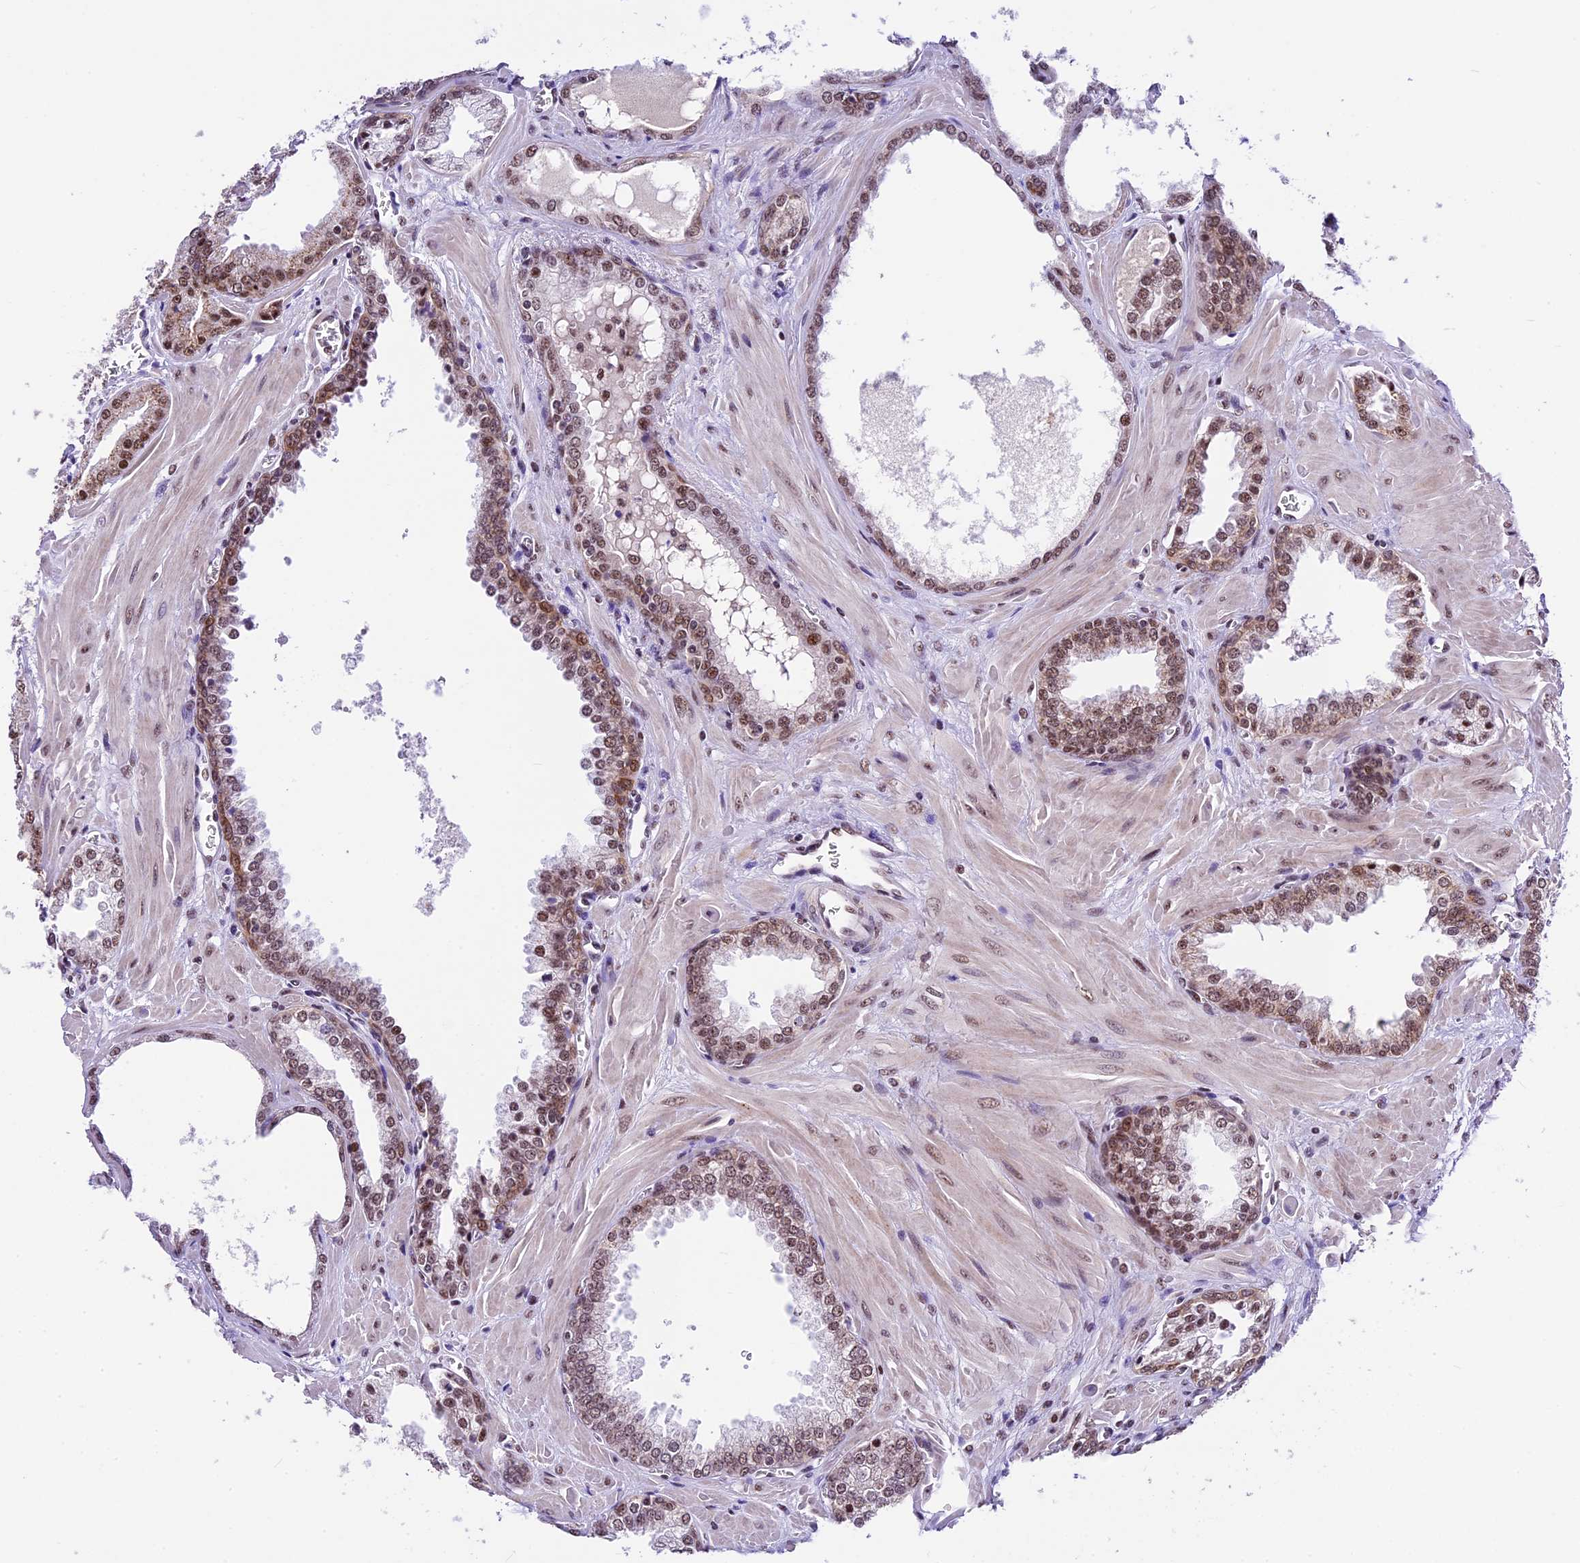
{"staining": {"intensity": "moderate", "quantity": ">75%", "location": "nuclear"}, "tissue": "prostate cancer", "cell_type": "Tumor cells", "image_type": "cancer", "snomed": [{"axis": "morphology", "description": "Adenocarcinoma, Low grade"}, {"axis": "topography", "description": "Prostate"}], "caption": "High-magnification brightfield microscopy of prostate cancer (adenocarcinoma (low-grade)) stained with DAB (brown) and counterstained with hematoxylin (blue). tumor cells exhibit moderate nuclear staining is present in approximately>75% of cells. (DAB (3,3'-diaminobenzidine) IHC with brightfield microscopy, high magnification).", "gene": "CARS2", "patient": {"sex": "male", "age": 67}}